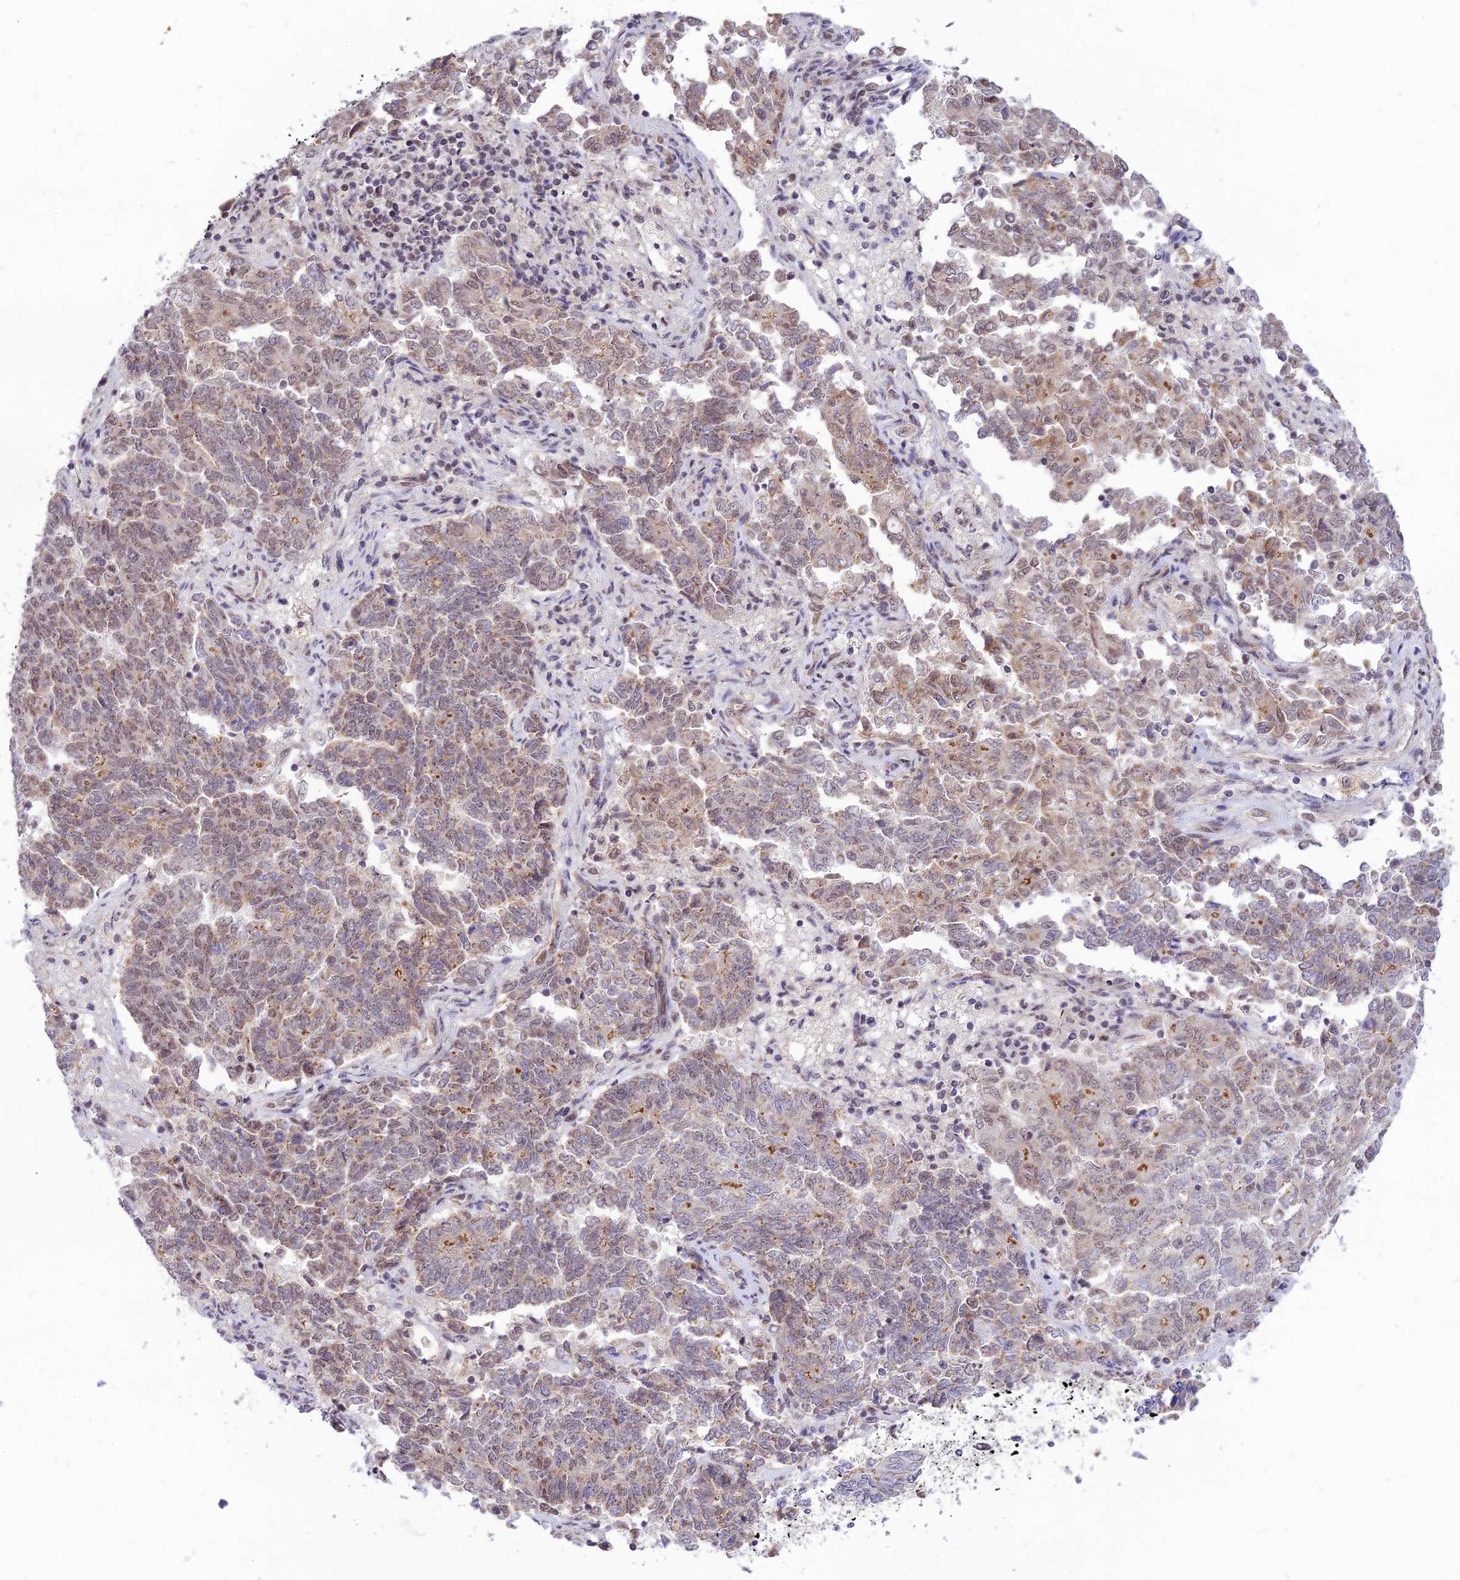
{"staining": {"intensity": "weak", "quantity": ">75%", "location": "cytoplasmic/membranous,nuclear"}, "tissue": "endometrial cancer", "cell_type": "Tumor cells", "image_type": "cancer", "snomed": [{"axis": "morphology", "description": "Adenocarcinoma, NOS"}, {"axis": "topography", "description": "Endometrium"}], "caption": "Weak cytoplasmic/membranous and nuclear expression for a protein is appreciated in approximately >75% of tumor cells of endometrial adenocarcinoma using IHC.", "gene": "MICOS13", "patient": {"sex": "female", "age": 80}}